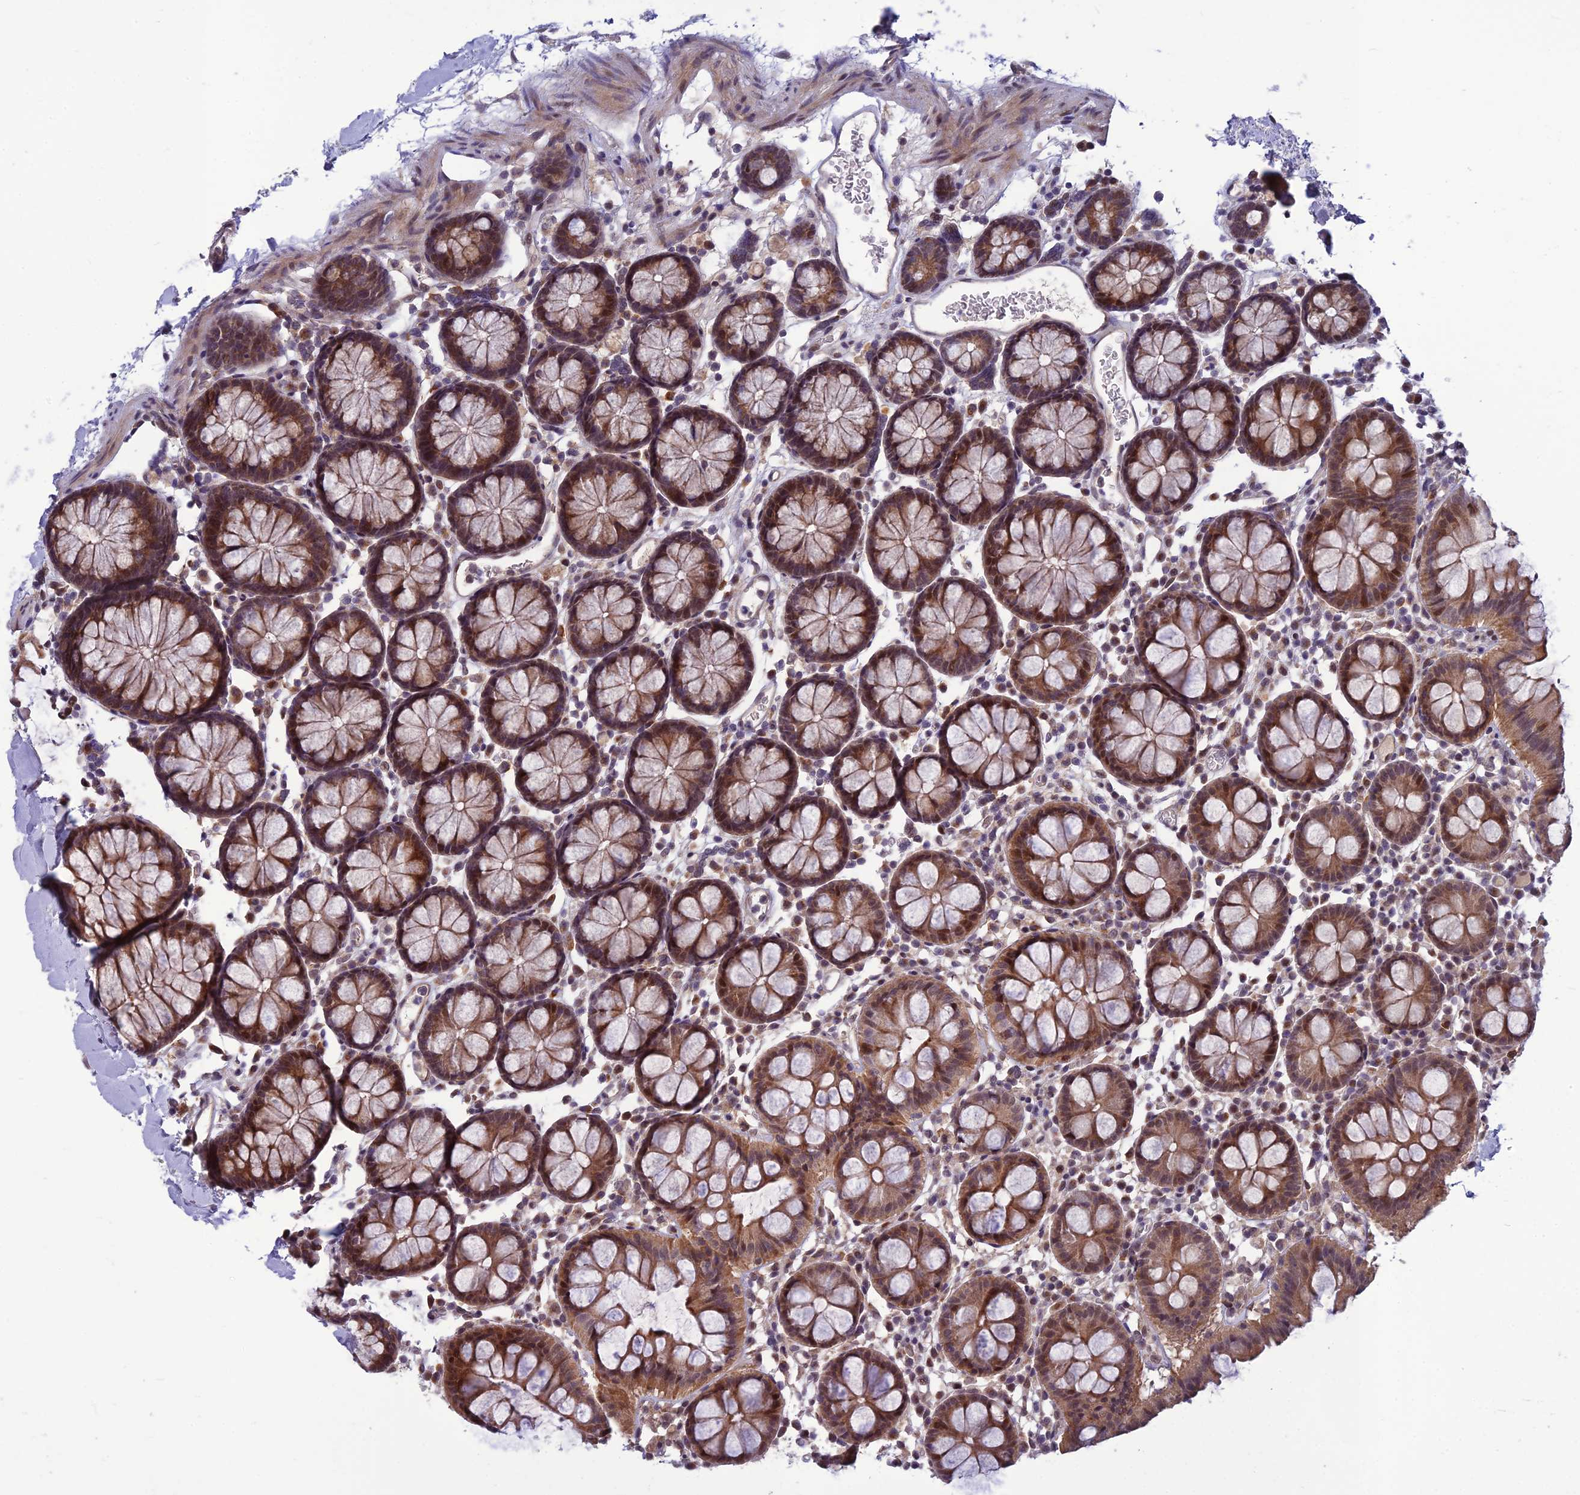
{"staining": {"intensity": "weak", "quantity": "25%-75%", "location": "cytoplasmic/membranous"}, "tissue": "colon", "cell_type": "Endothelial cells", "image_type": "normal", "snomed": [{"axis": "morphology", "description": "Normal tissue, NOS"}, {"axis": "topography", "description": "Colon"}], "caption": "Endothelial cells display weak cytoplasmic/membranous positivity in approximately 25%-75% of cells in unremarkable colon.", "gene": "FBRS", "patient": {"sex": "male", "age": 75}}